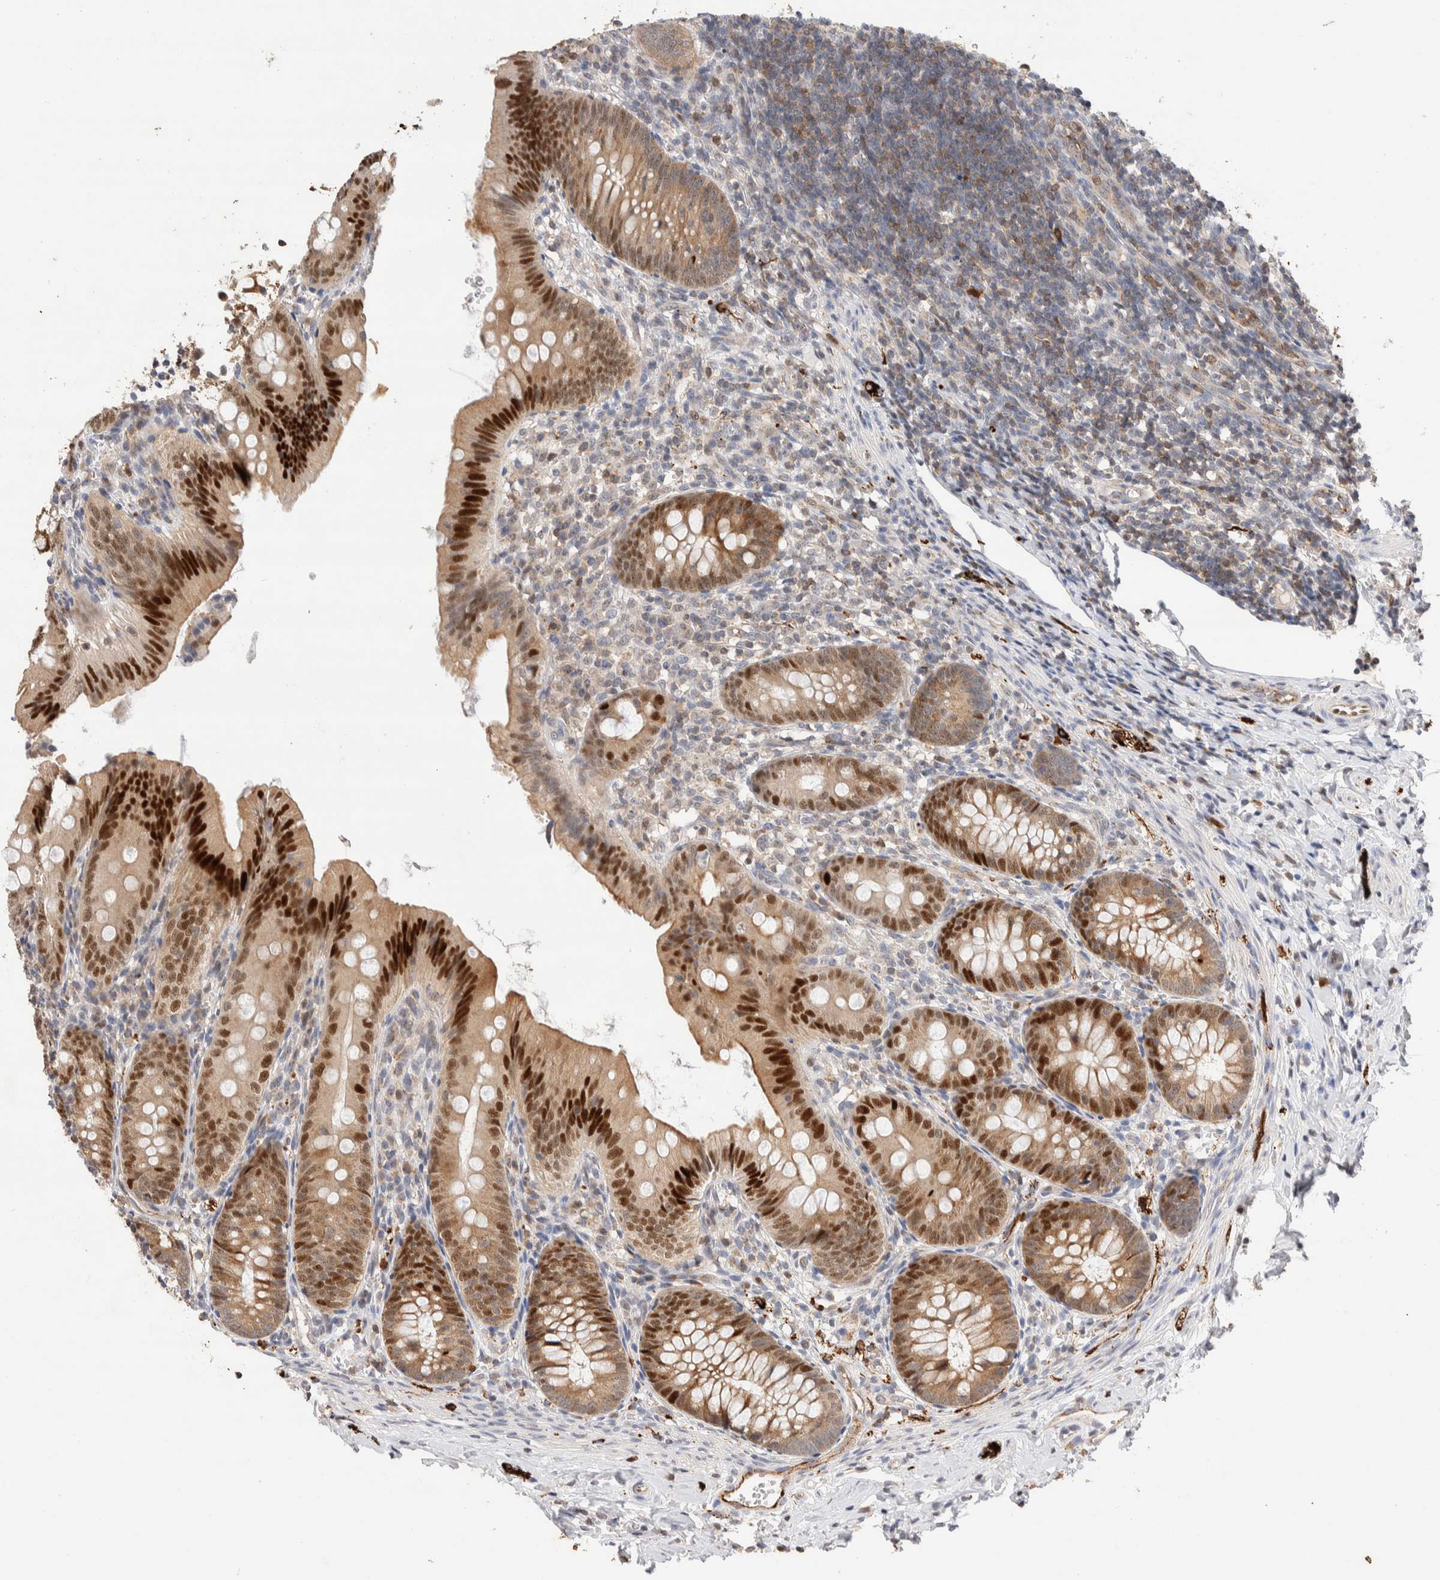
{"staining": {"intensity": "strong", "quantity": ">75%", "location": "cytoplasmic/membranous,nuclear"}, "tissue": "appendix", "cell_type": "Glandular cells", "image_type": "normal", "snomed": [{"axis": "morphology", "description": "Normal tissue, NOS"}, {"axis": "topography", "description": "Appendix"}], "caption": "Immunohistochemistry (IHC) image of benign human appendix stained for a protein (brown), which reveals high levels of strong cytoplasmic/membranous,nuclear staining in approximately >75% of glandular cells.", "gene": "NSMAF", "patient": {"sex": "male", "age": 1}}